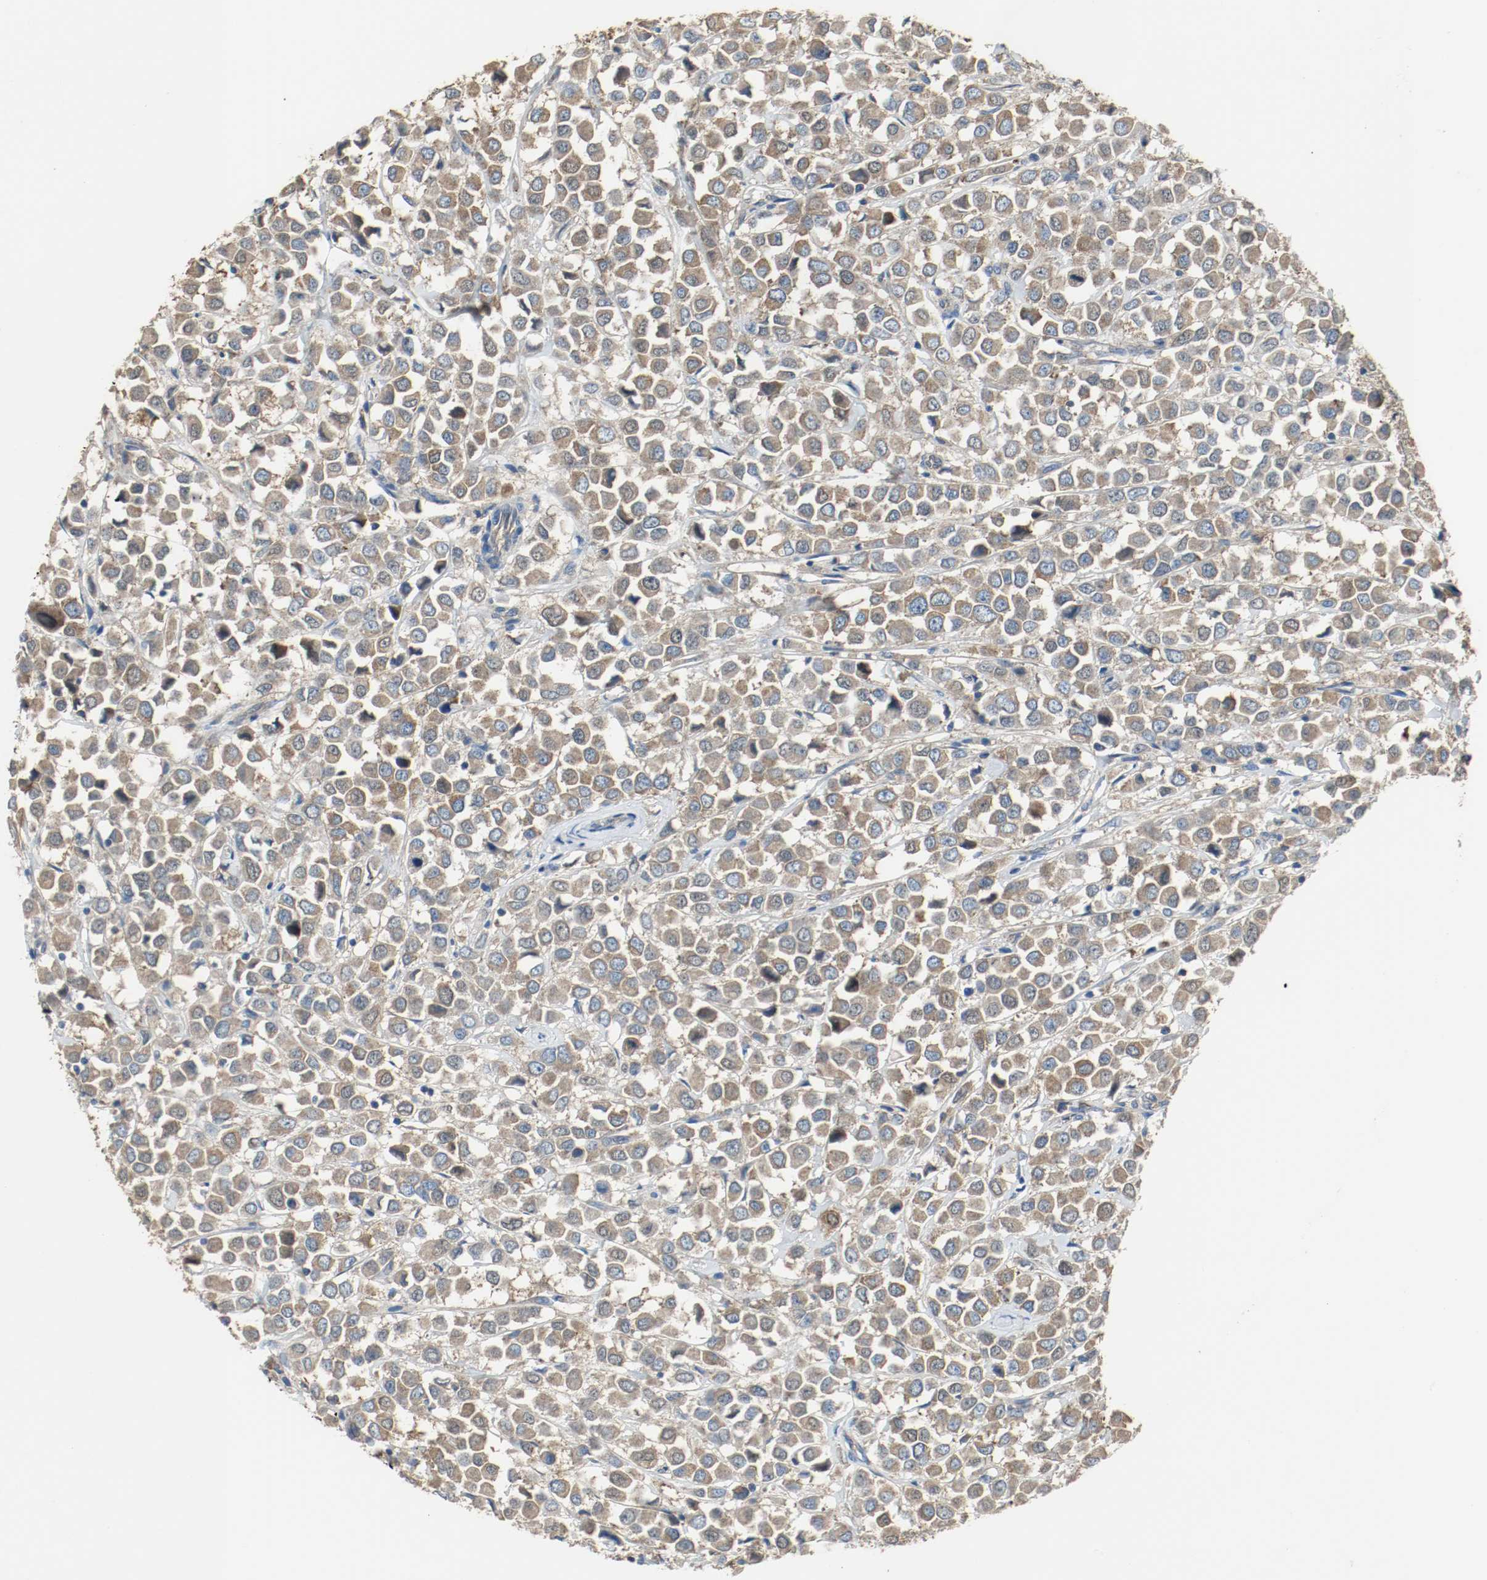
{"staining": {"intensity": "moderate", "quantity": ">75%", "location": "cytoplasmic/membranous"}, "tissue": "breast cancer", "cell_type": "Tumor cells", "image_type": "cancer", "snomed": [{"axis": "morphology", "description": "Duct carcinoma"}, {"axis": "topography", "description": "Breast"}], "caption": "Protein expression analysis of breast cancer (intraductal carcinoma) displays moderate cytoplasmic/membranous expression in approximately >75% of tumor cells.", "gene": "TUBA3D", "patient": {"sex": "female", "age": 61}}